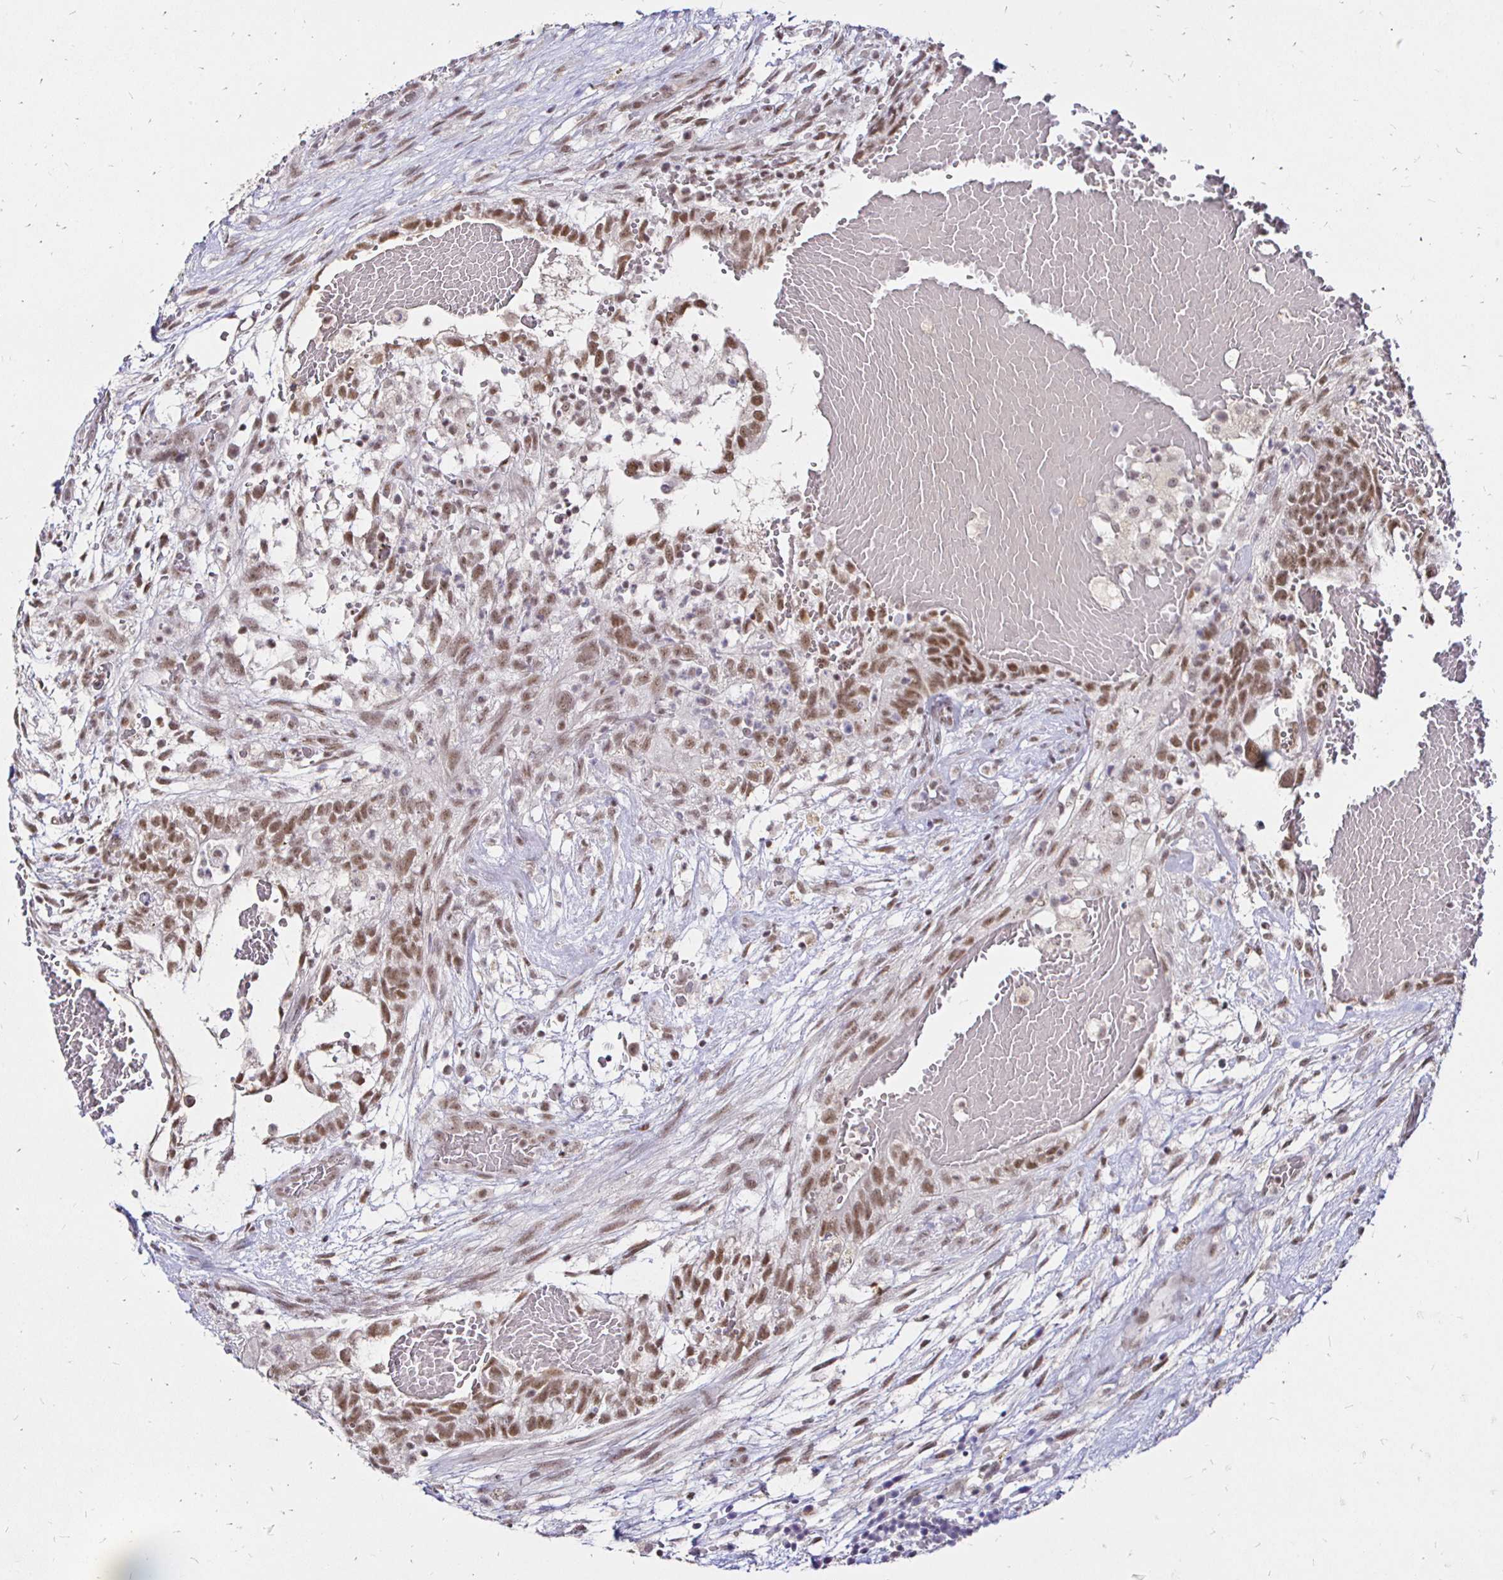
{"staining": {"intensity": "moderate", "quantity": ">75%", "location": "nuclear"}, "tissue": "testis cancer", "cell_type": "Tumor cells", "image_type": "cancer", "snomed": [{"axis": "morphology", "description": "Normal tissue, NOS"}, {"axis": "morphology", "description": "Carcinoma, Embryonal, NOS"}, {"axis": "topography", "description": "Testis"}], "caption": "Tumor cells reveal moderate nuclear staining in about >75% of cells in testis cancer.", "gene": "SIN3A", "patient": {"sex": "male", "age": 32}}